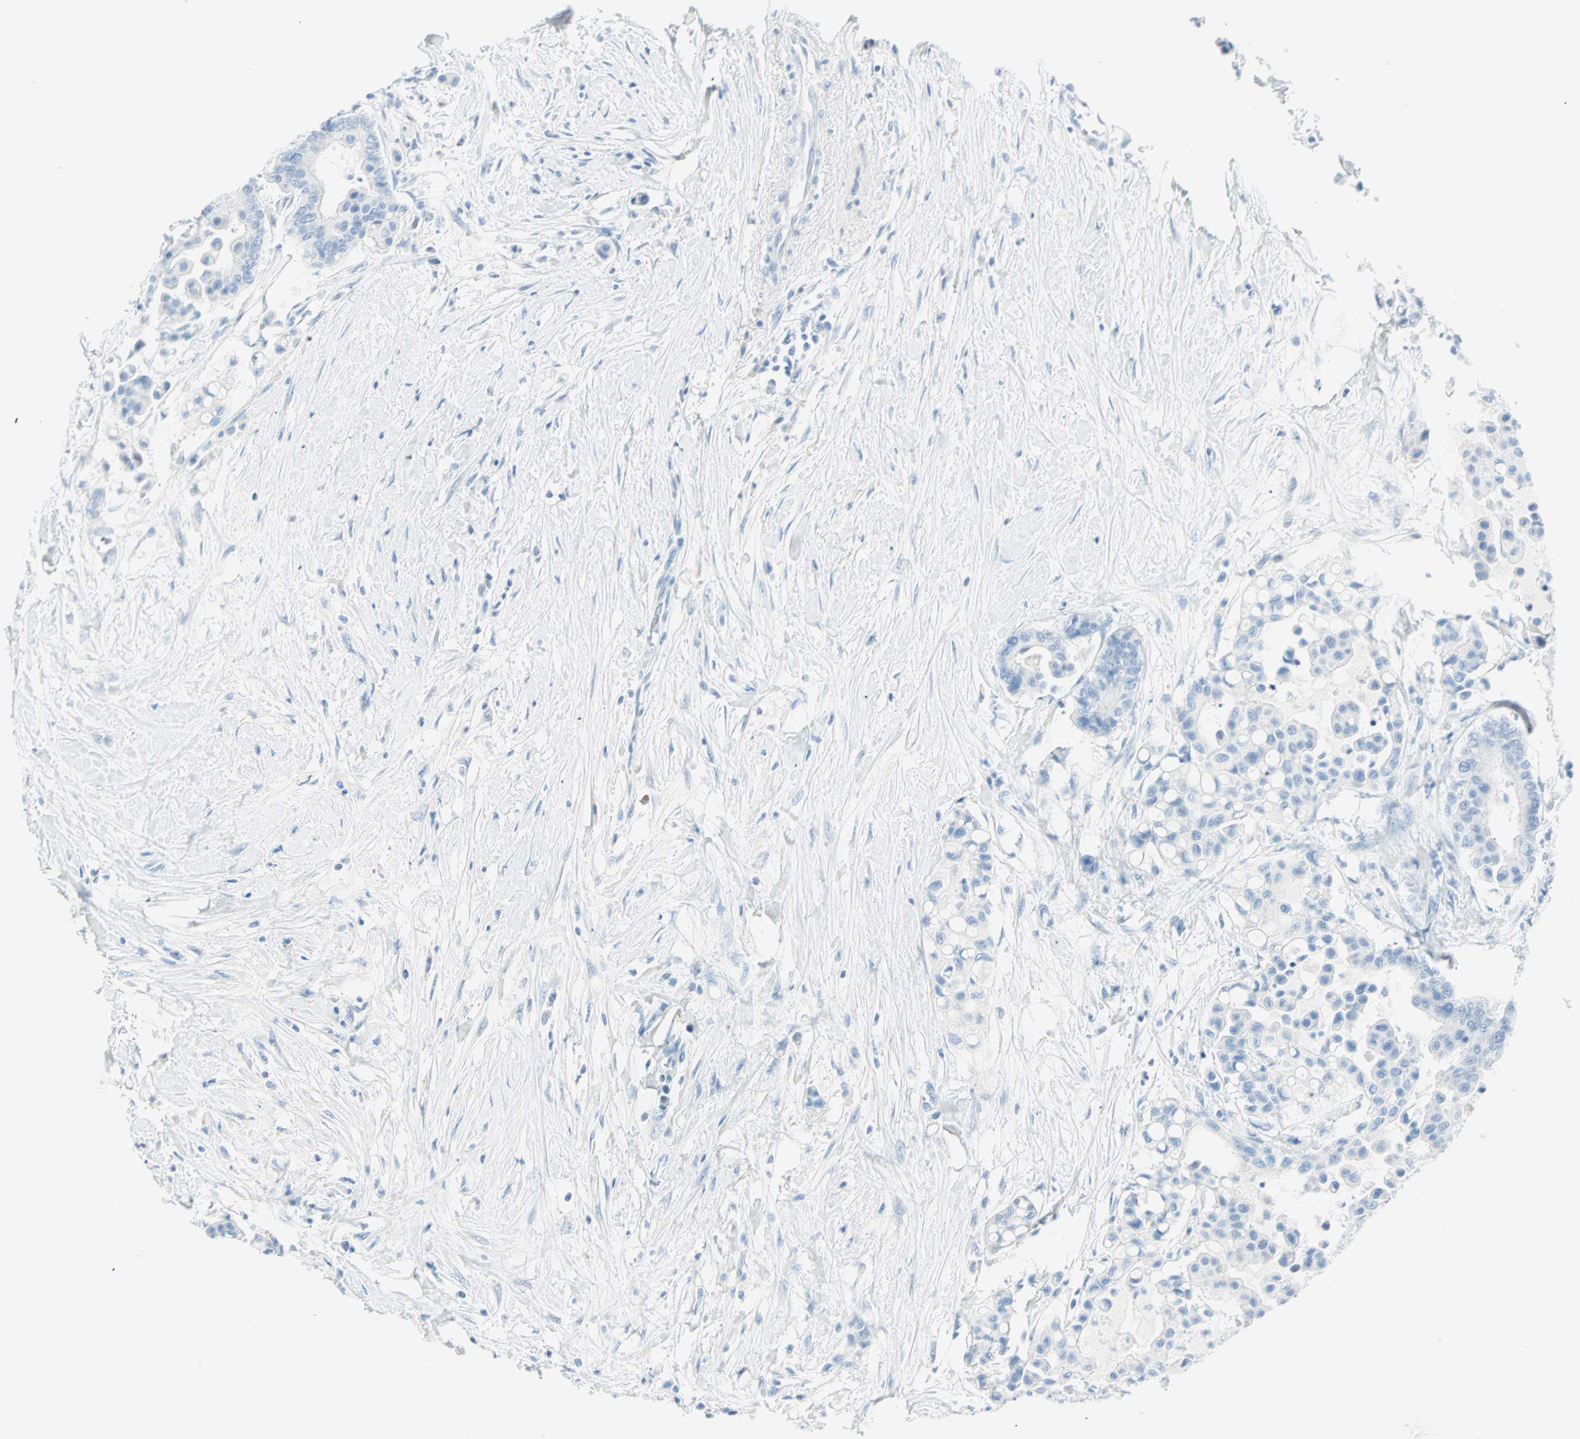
{"staining": {"intensity": "negative", "quantity": "none", "location": "none"}, "tissue": "colorectal cancer", "cell_type": "Tumor cells", "image_type": "cancer", "snomed": [{"axis": "morphology", "description": "Normal tissue, NOS"}, {"axis": "morphology", "description": "Adenocarcinoma, NOS"}, {"axis": "topography", "description": "Colon"}], "caption": "DAB immunohistochemical staining of colorectal cancer shows no significant positivity in tumor cells.", "gene": "NES", "patient": {"sex": "male", "age": 82}}